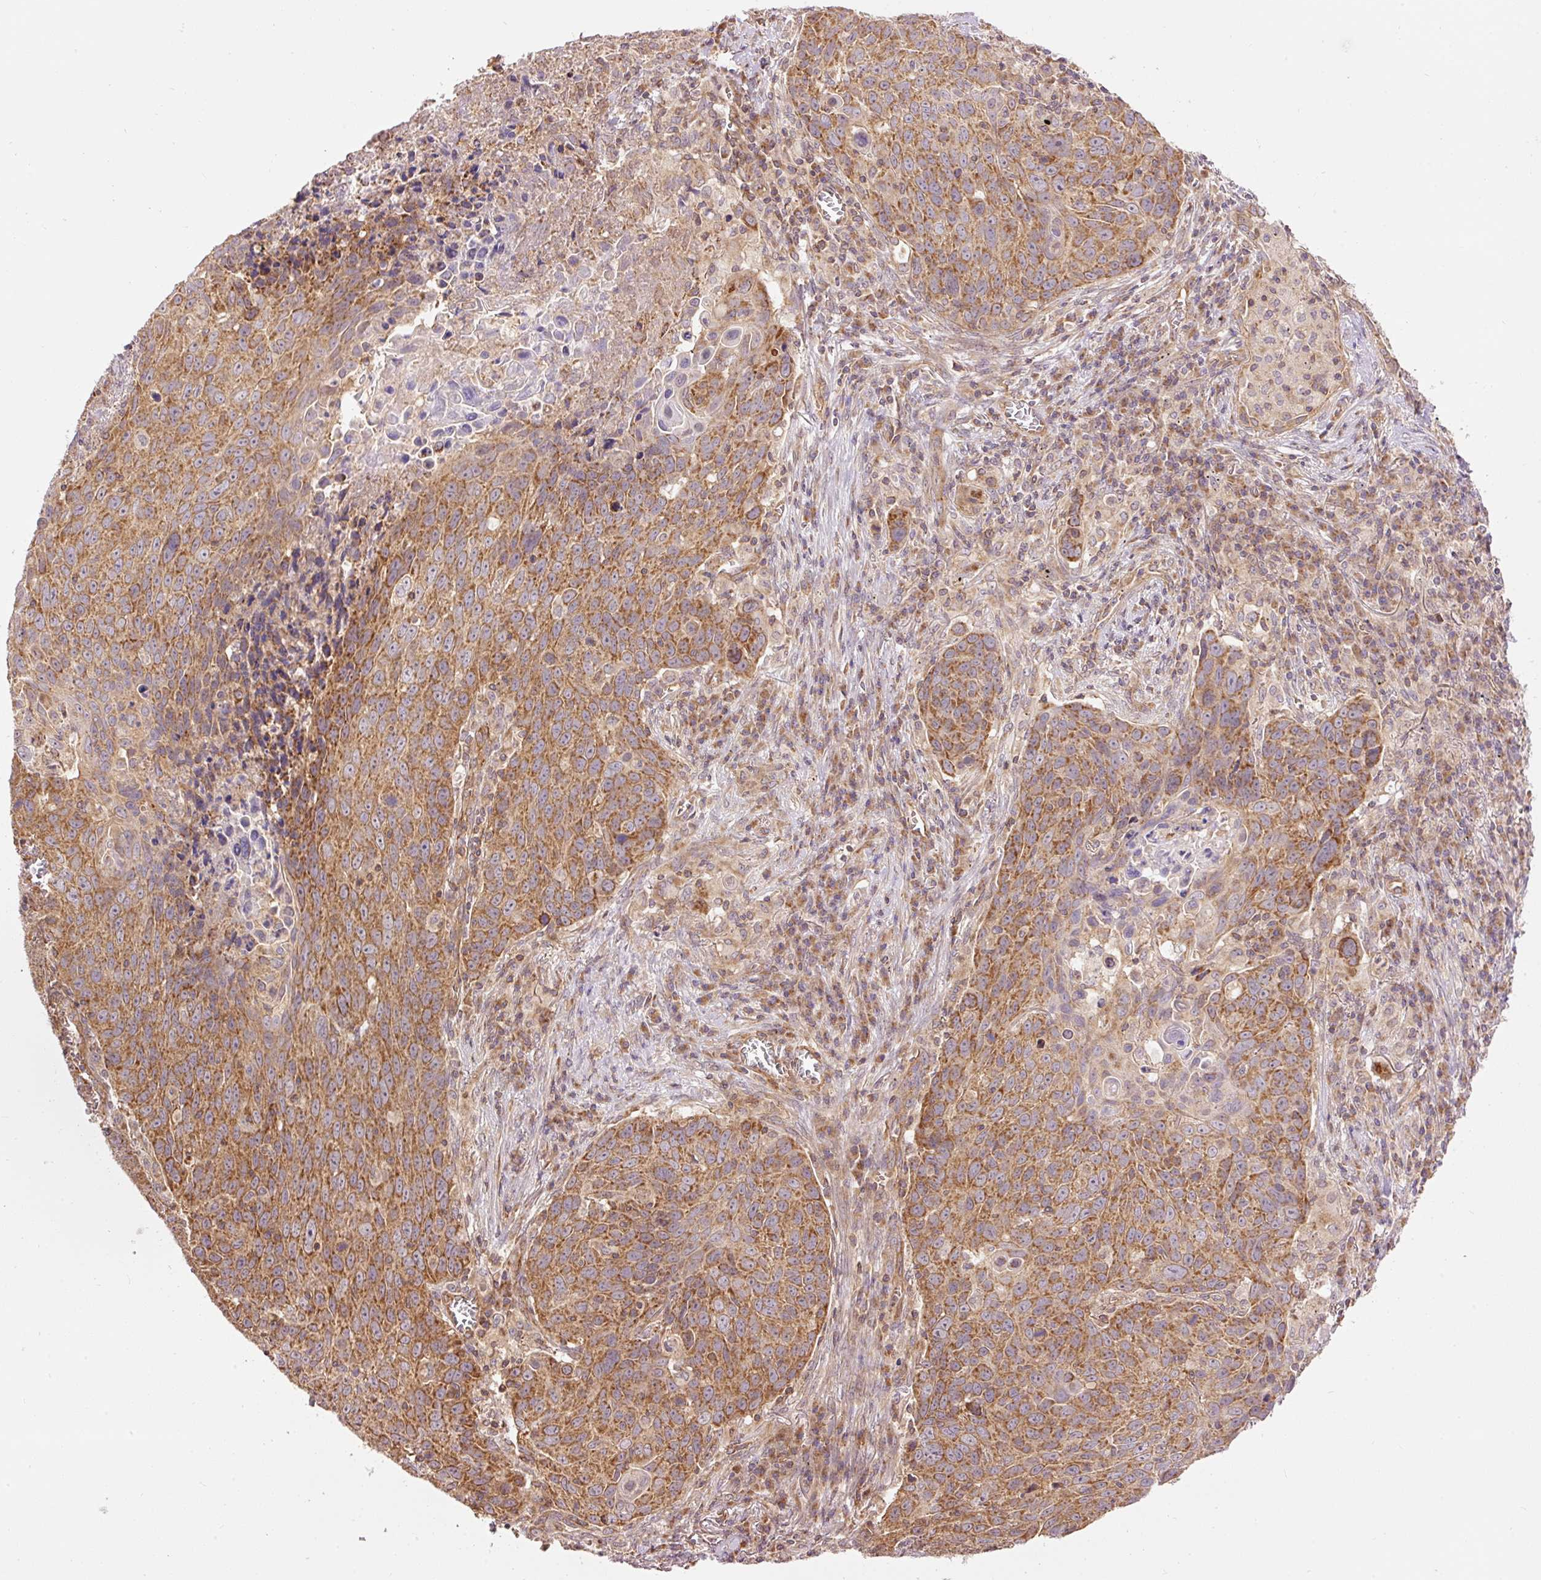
{"staining": {"intensity": "moderate", "quantity": ">75%", "location": "cytoplasmic/membranous"}, "tissue": "lung cancer", "cell_type": "Tumor cells", "image_type": "cancer", "snomed": [{"axis": "morphology", "description": "Squamous cell carcinoma, NOS"}, {"axis": "topography", "description": "Lung"}], "caption": "IHC of lung cancer (squamous cell carcinoma) displays medium levels of moderate cytoplasmic/membranous staining in about >75% of tumor cells.", "gene": "ADCY4", "patient": {"sex": "male", "age": 78}}